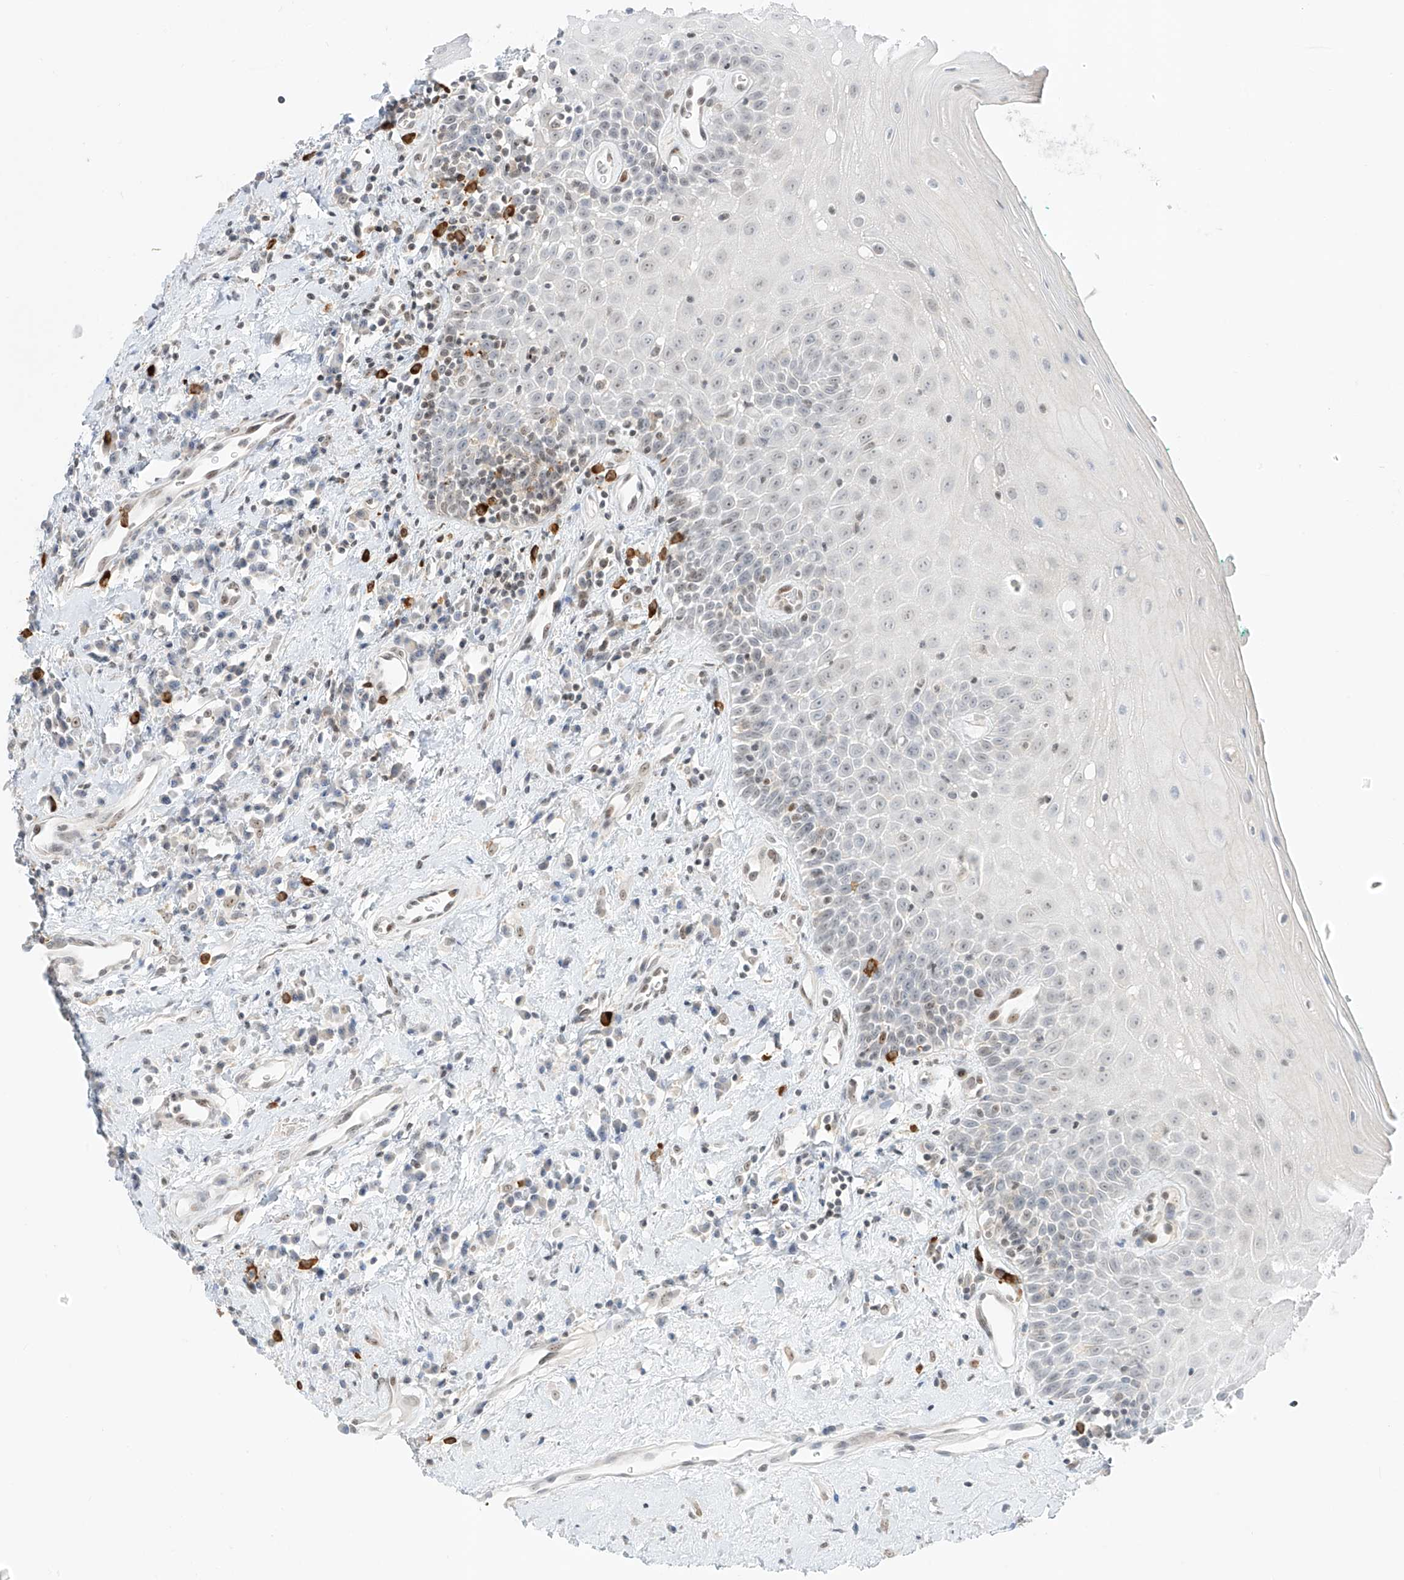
{"staining": {"intensity": "weak", "quantity": "25%-75%", "location": "nuclear"}, "tissue": "oral mucosa", "cell_type": "Squamous epithelial cells", "image_type": "normal", "snomed": [{"axis": "morphology", "description": "Normal tissue, NOS"}, {"axis": "morphology", "description": "Squamous cell carcinoma, NOS"}, {"axis": "topography", "description": "Oral tissue"}, {"axis": "topography", "description": "Head-Neck"}], "caption": "Immunohistochemical staining of benign human oral mucosa displays weak nuclear protein staining in approximately 25%-75% of squamous epithelial cells.", "gene": "ZNF512", "patient": {"sex": "female", "age": 70}}